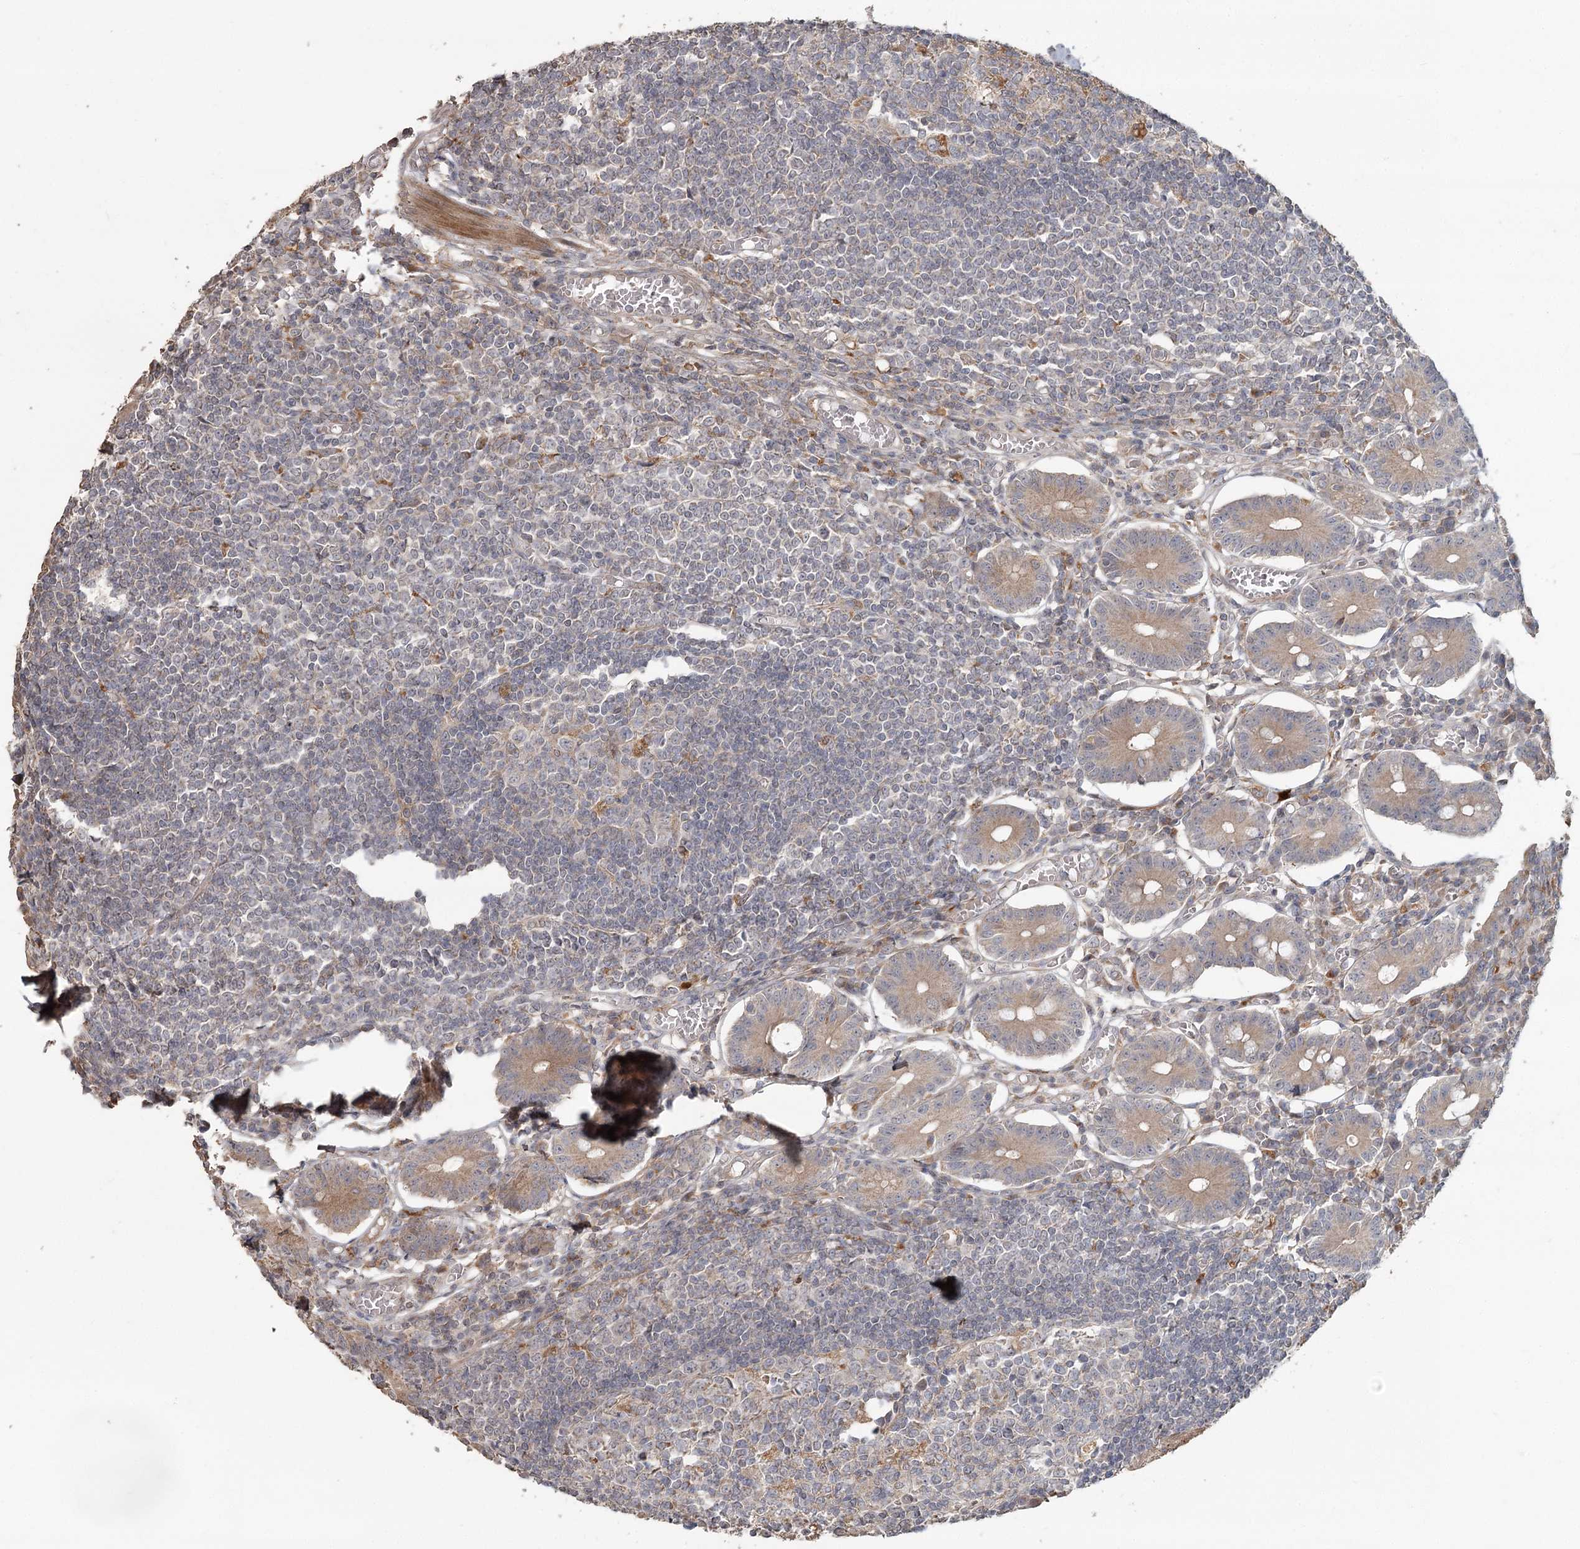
{"staining": {"intensity": "moderate", "quantity": ">75%", "location": "cytoplasmic/membranous"}, "tissue": "small intestine", "cell_type": "Glandular cells", "image_type": "normal", "snomed": [{"axis": "morphology", "description": "Normal tissue, NOS"}, {"axis": "morphology", "description": "Cystadenocarcinoma, serous, Metastatic site"}, {"axis": "topography", "description": "Small intestine"}], "caption": "Protein positivity by immunohistochemistry exhibits moderate cytoplasmic/membranous positivity in about >75% of glandular cells in unremarkable small intestine.", "gene": "OBSL1", "patient": {"sex": "female", "age": 61}}